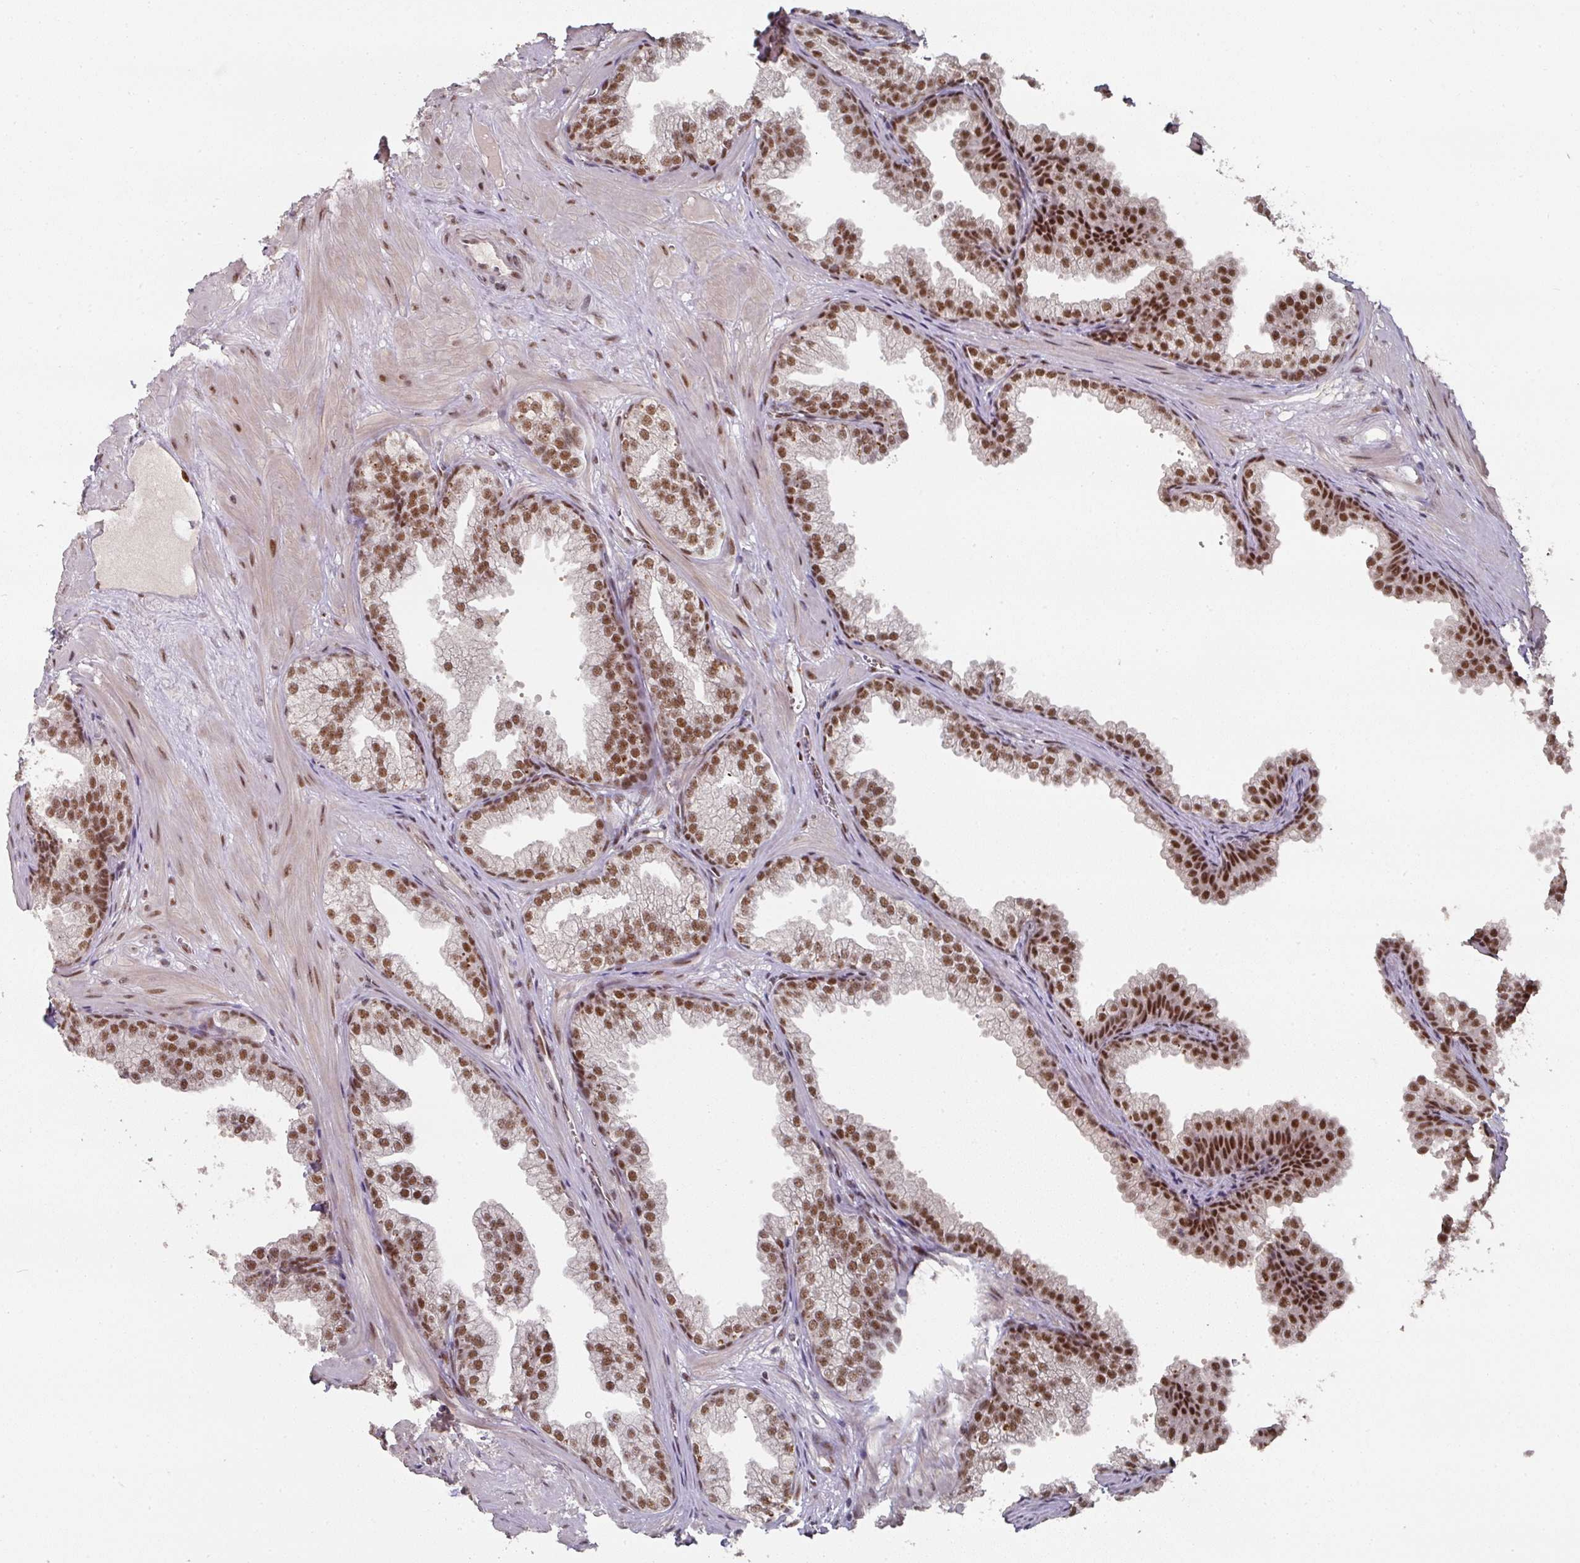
{"staining": {"intensity": "strong", "quantity": ">75%", "location": "nuclear"}, "tissue": "prostate", "cell_type": "Glandular cells", "image_type": "normal", "snomed": [{"axis": "morphology", "description": "Normal tissue, NOS"}, {"axis": "topography", "description": "Prostate"}], "caption": "Strong nuclear positivity is present in approximately >75% of glandular cells in benign prostate.", "gene": "ENSG00000289690", "patient": {"sex": "male", "age": 37}}